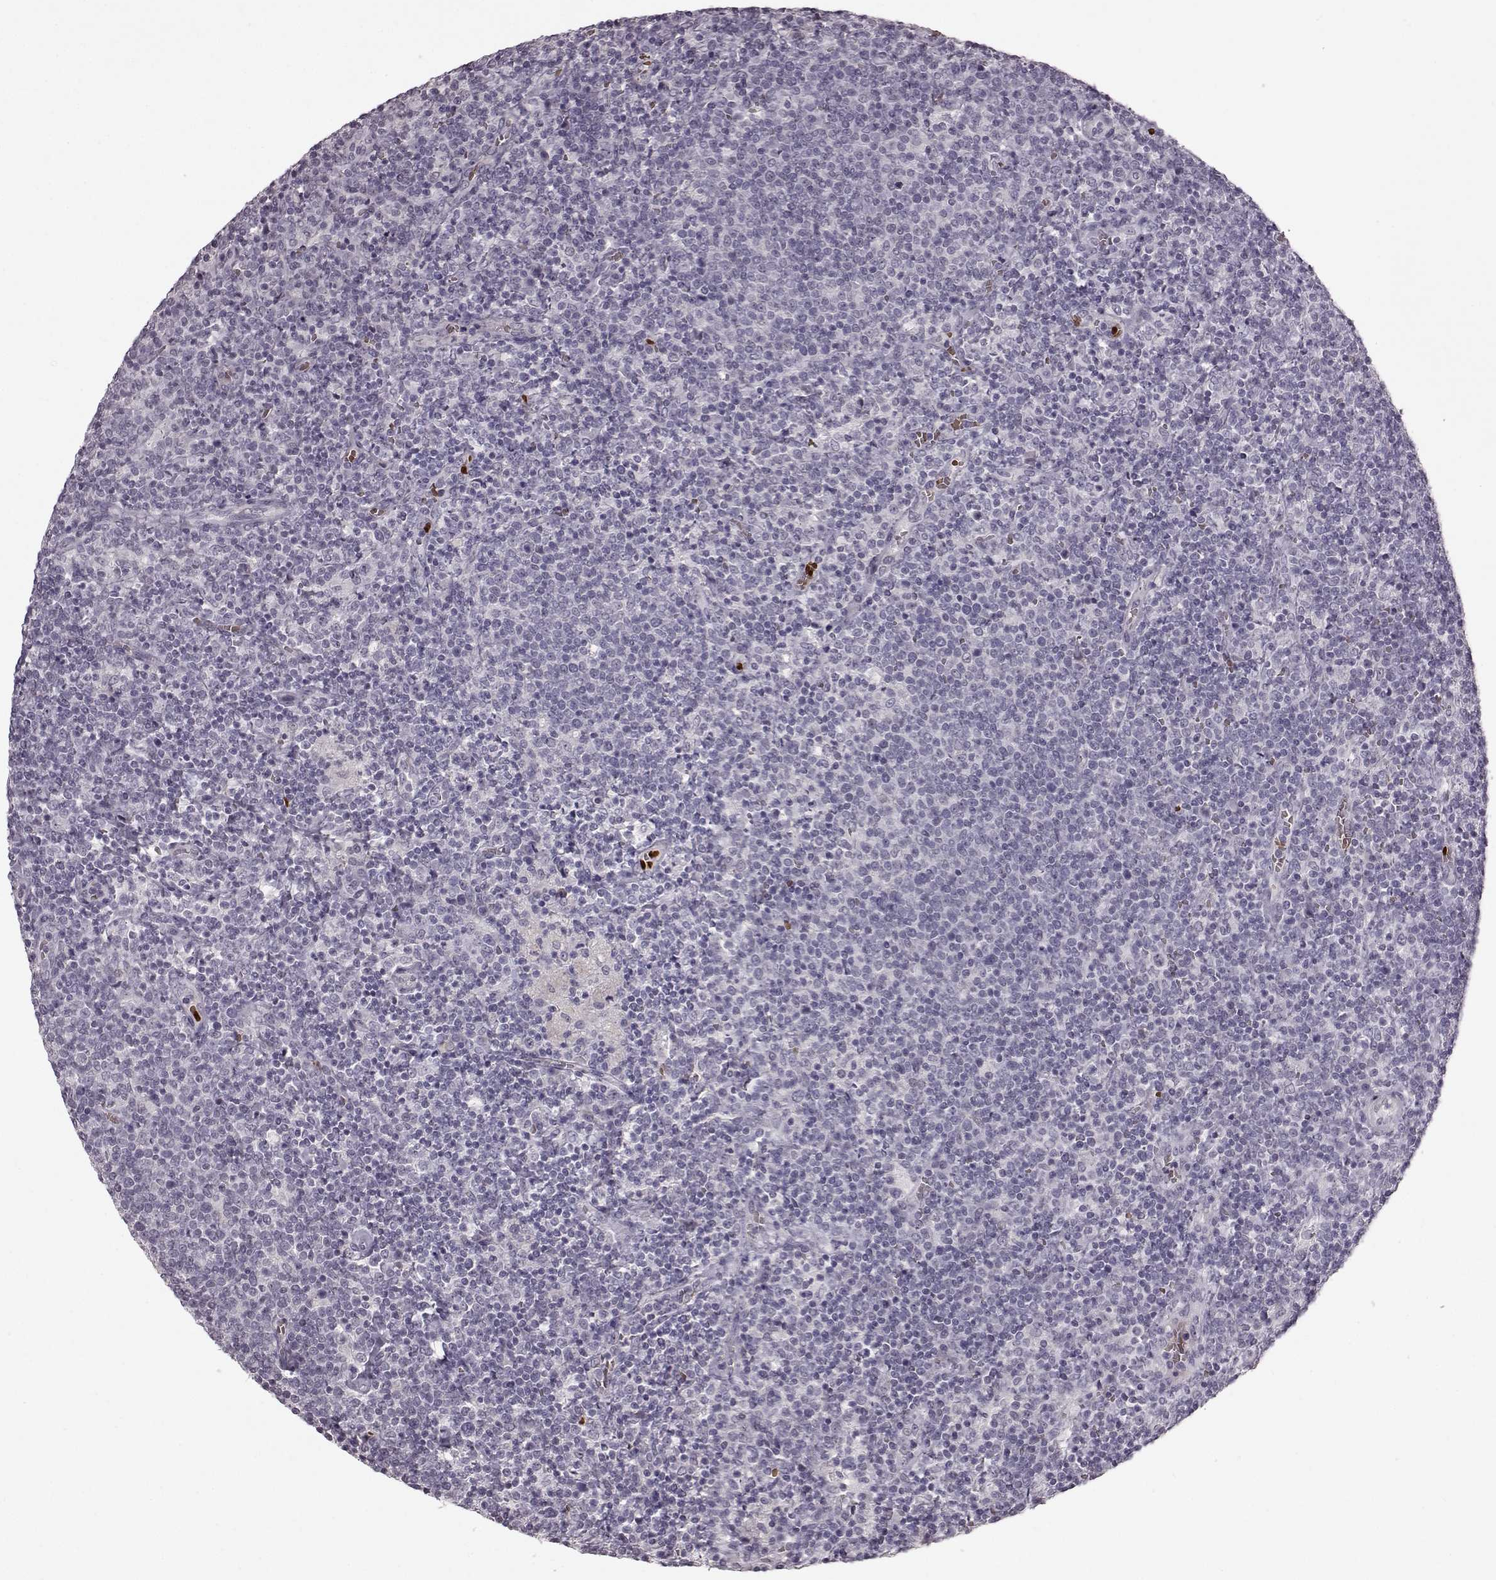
{"staining": {"intensity": "negative", "quantity": "none", "location": "none"}, "tissue": "lymphoma", "cell_type": "Tumor cells", "image_type": "cancer", "snomed": [{"axis": "morphology", "description": "Malignant lymphoma, non-Hodgkin's type, High grade"}, {"axis": "topography", "description": "Lymph node"}], "caption": "Tumor cells show no significant positivity in lymphoma. Brightfield microscopy of immunohistochemistry (IHC) stained with DAB (3,3'-diaminobenzidine) (brown) and hematoxylin (blue), captured at high magnification.", "gene": "PROP1", "patient": {"sex": "male", "age": 61}}